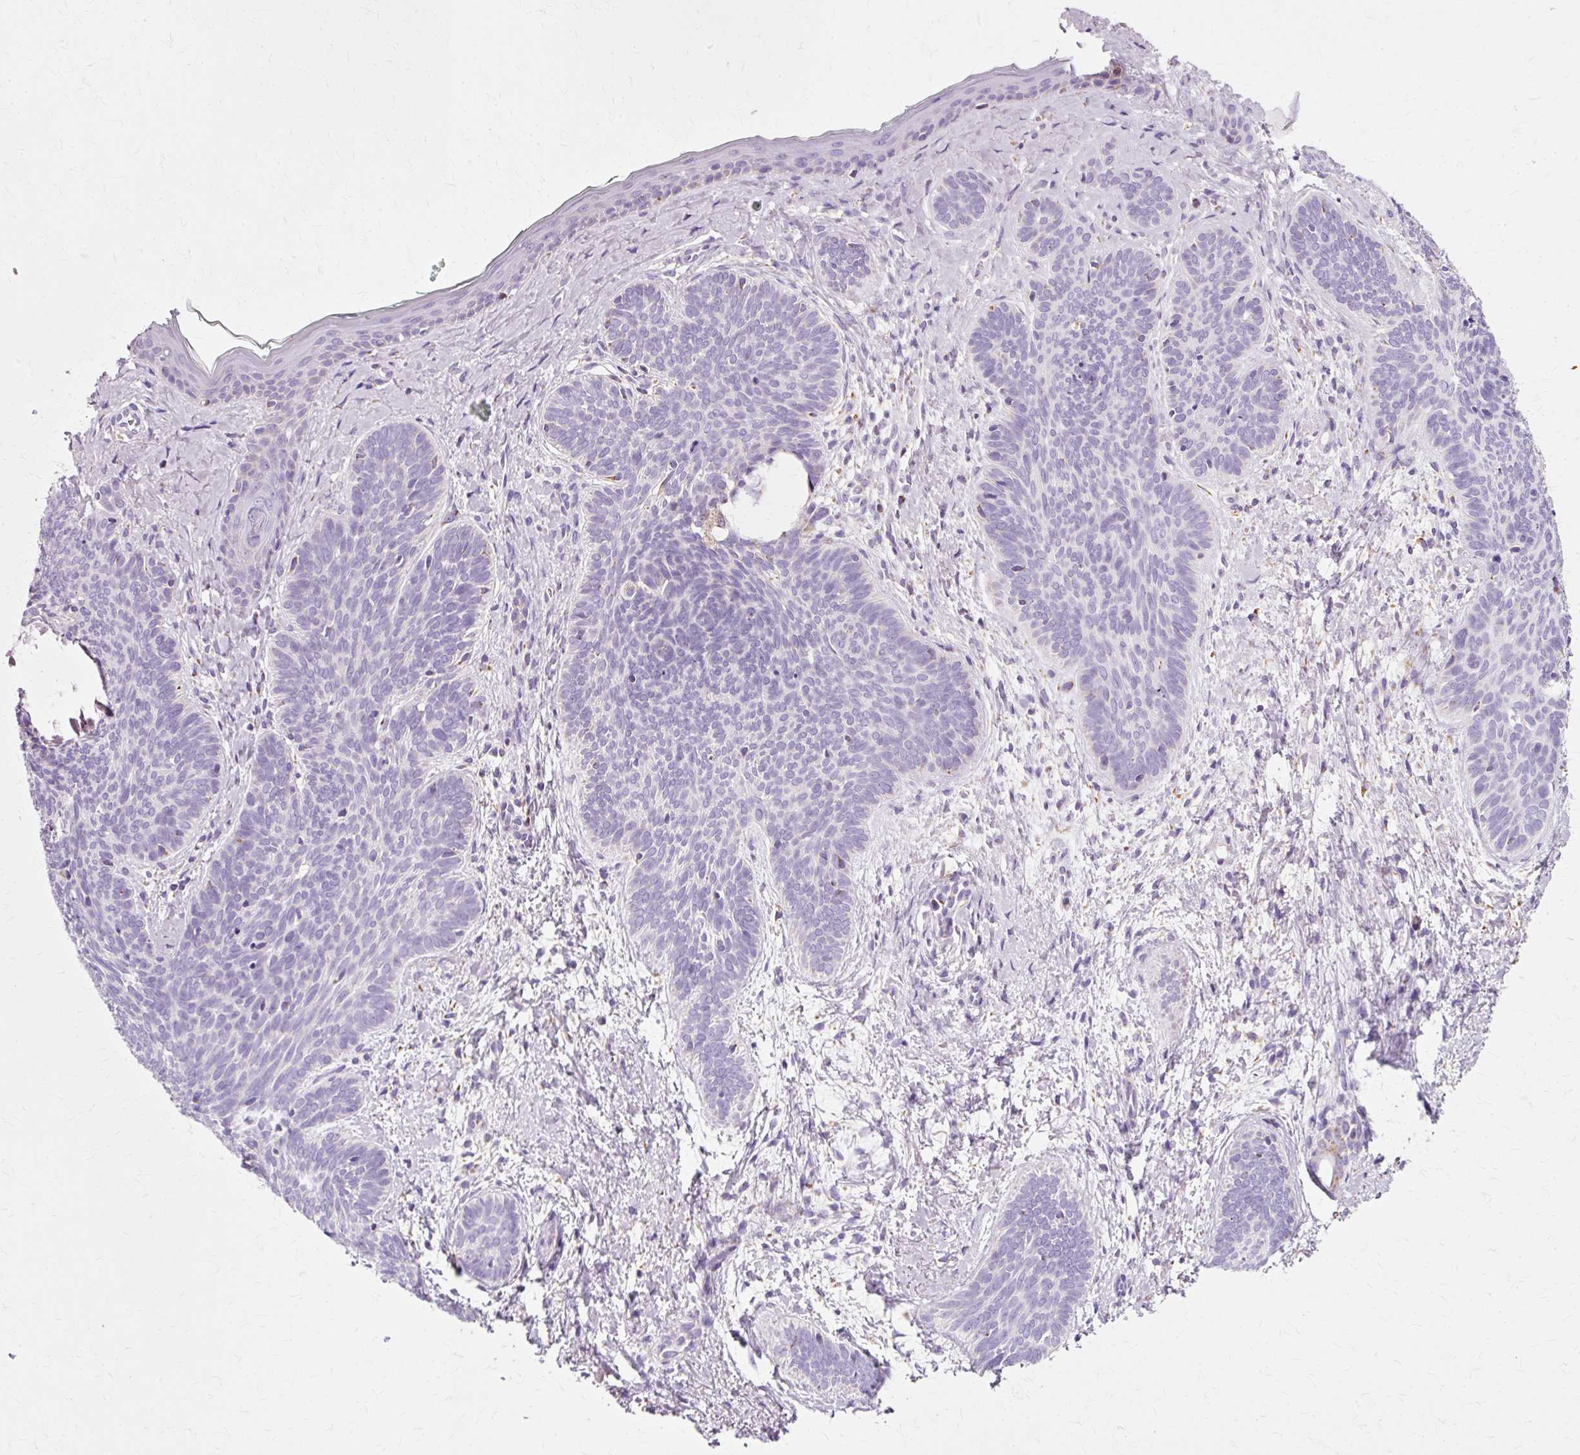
{"staining": {"intensity": "negative", "quantity": "none", "location": "none"}, "tissue": "skin cancer", "cell_type": "Tumor cells", "image_type": "cancer", "snomed": [{"axis": "morphology", "description": "Basal cell carcinoma"}, {"axis": "topography", "description": "Skin"}], "caption": "The immunohistochemistry photomicrograph has no significant expression in tumor cells of skin cancer tissue.", "gene": "ATP5PO", "patient": {"sex": "female", "age": 81}}